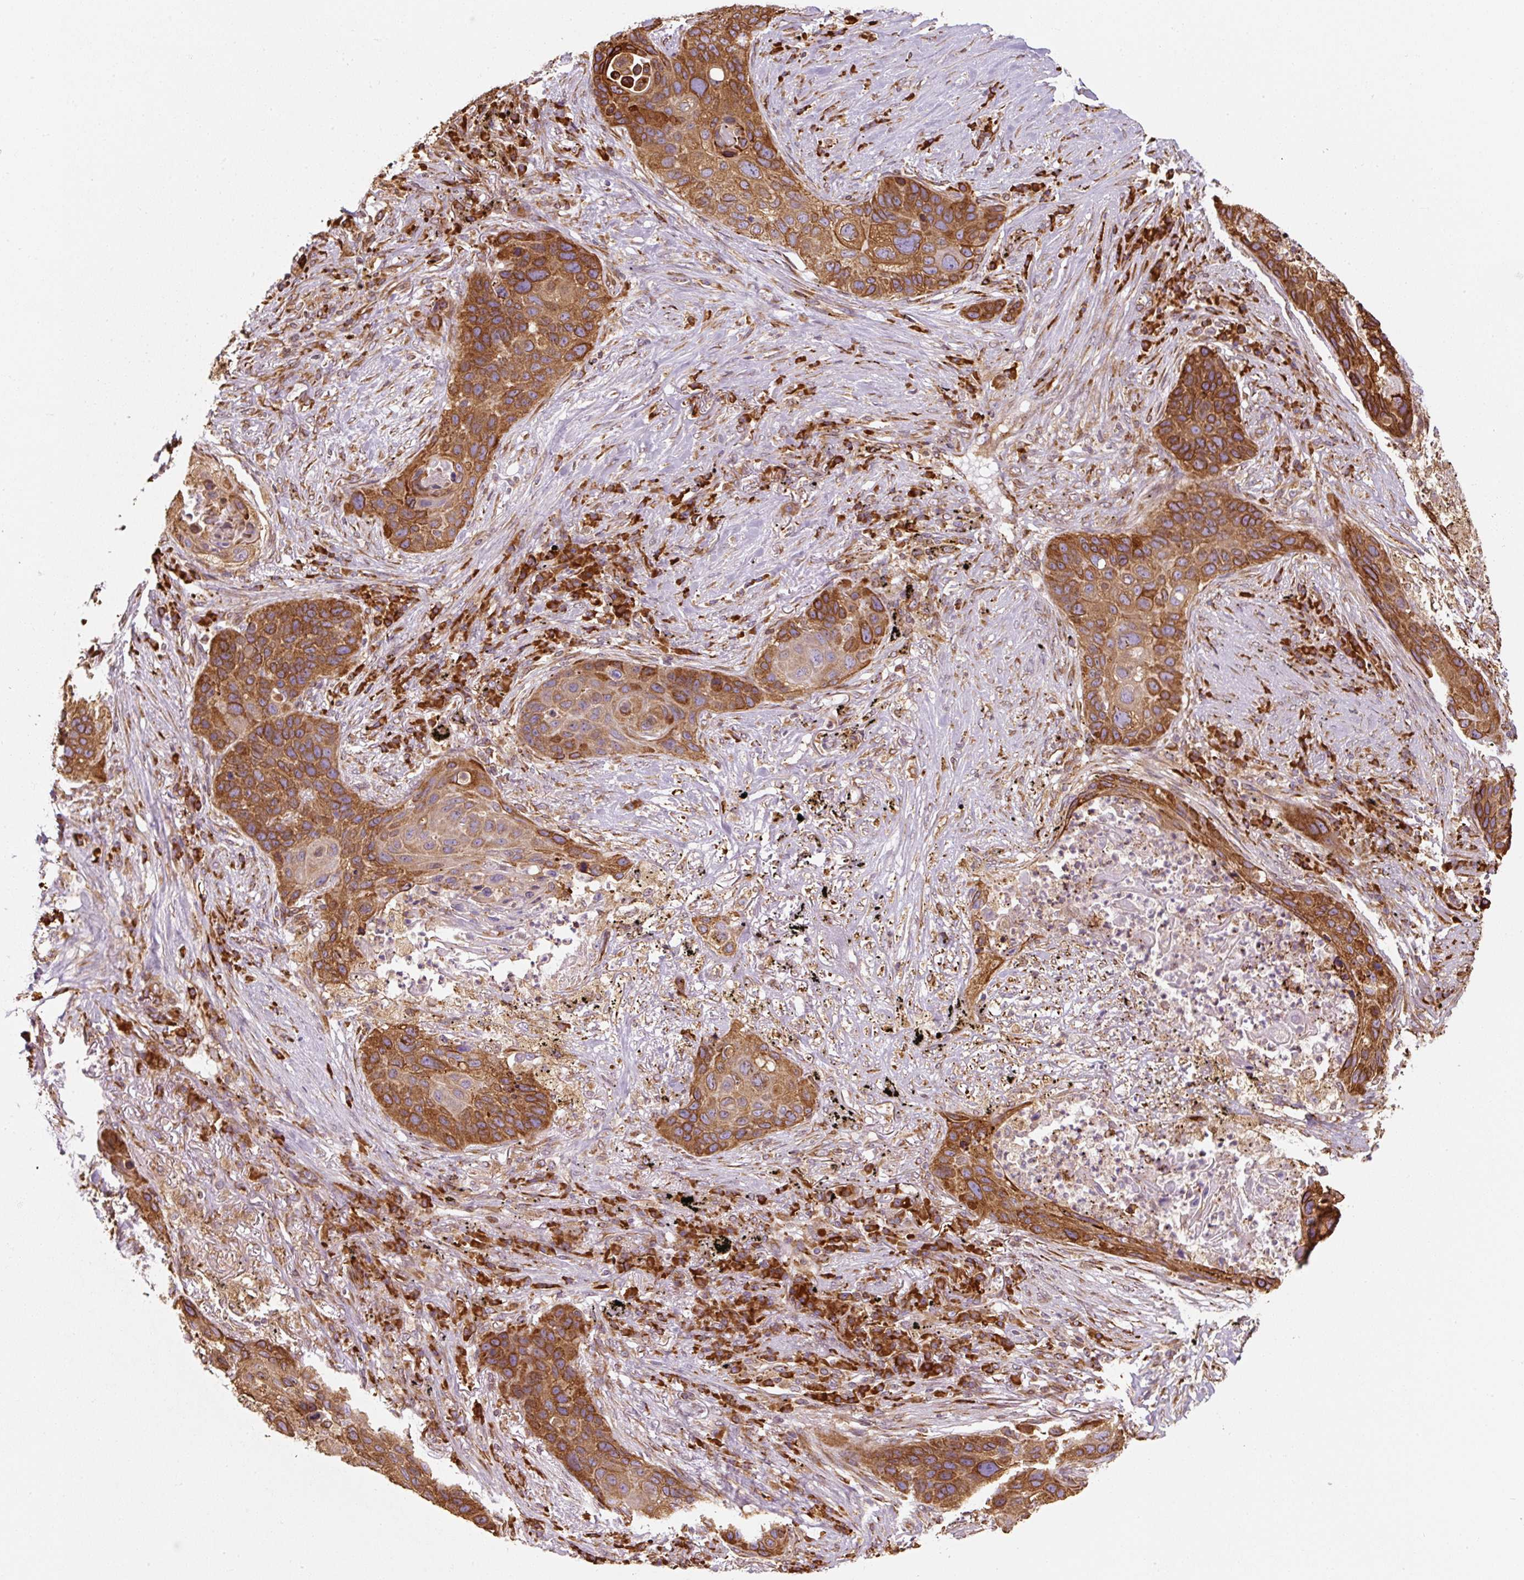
{"staining": {"intensity": "strong", "quantity": ">75%", "location": "cytoplasmic/membranous"}, "tissue": "lung cancer", "cell_type": "Tumor cells", "image_type": "cancer", "snomed": [{"axis": "morphology", "description": "Squamous cell carcinoma, NOS"}, {"axis": "topography", "description": "Lung"}], "caption": "IHC staining of lung cancer (squamous cell carcinoma), which reveals high levels of strong cytoplasmic/membranous positivity in approximately >75% of tumor cells indicating strong cytoplasmic/membranous protein expression. The staining was performed using DAB (3,3'-diaminobenzidine) (brown) for protein detection and nuclei were counterstained in hematoxylin (blue).", "gene": "PRKCSH", "patient": {"sex": "female", "age": 63}}